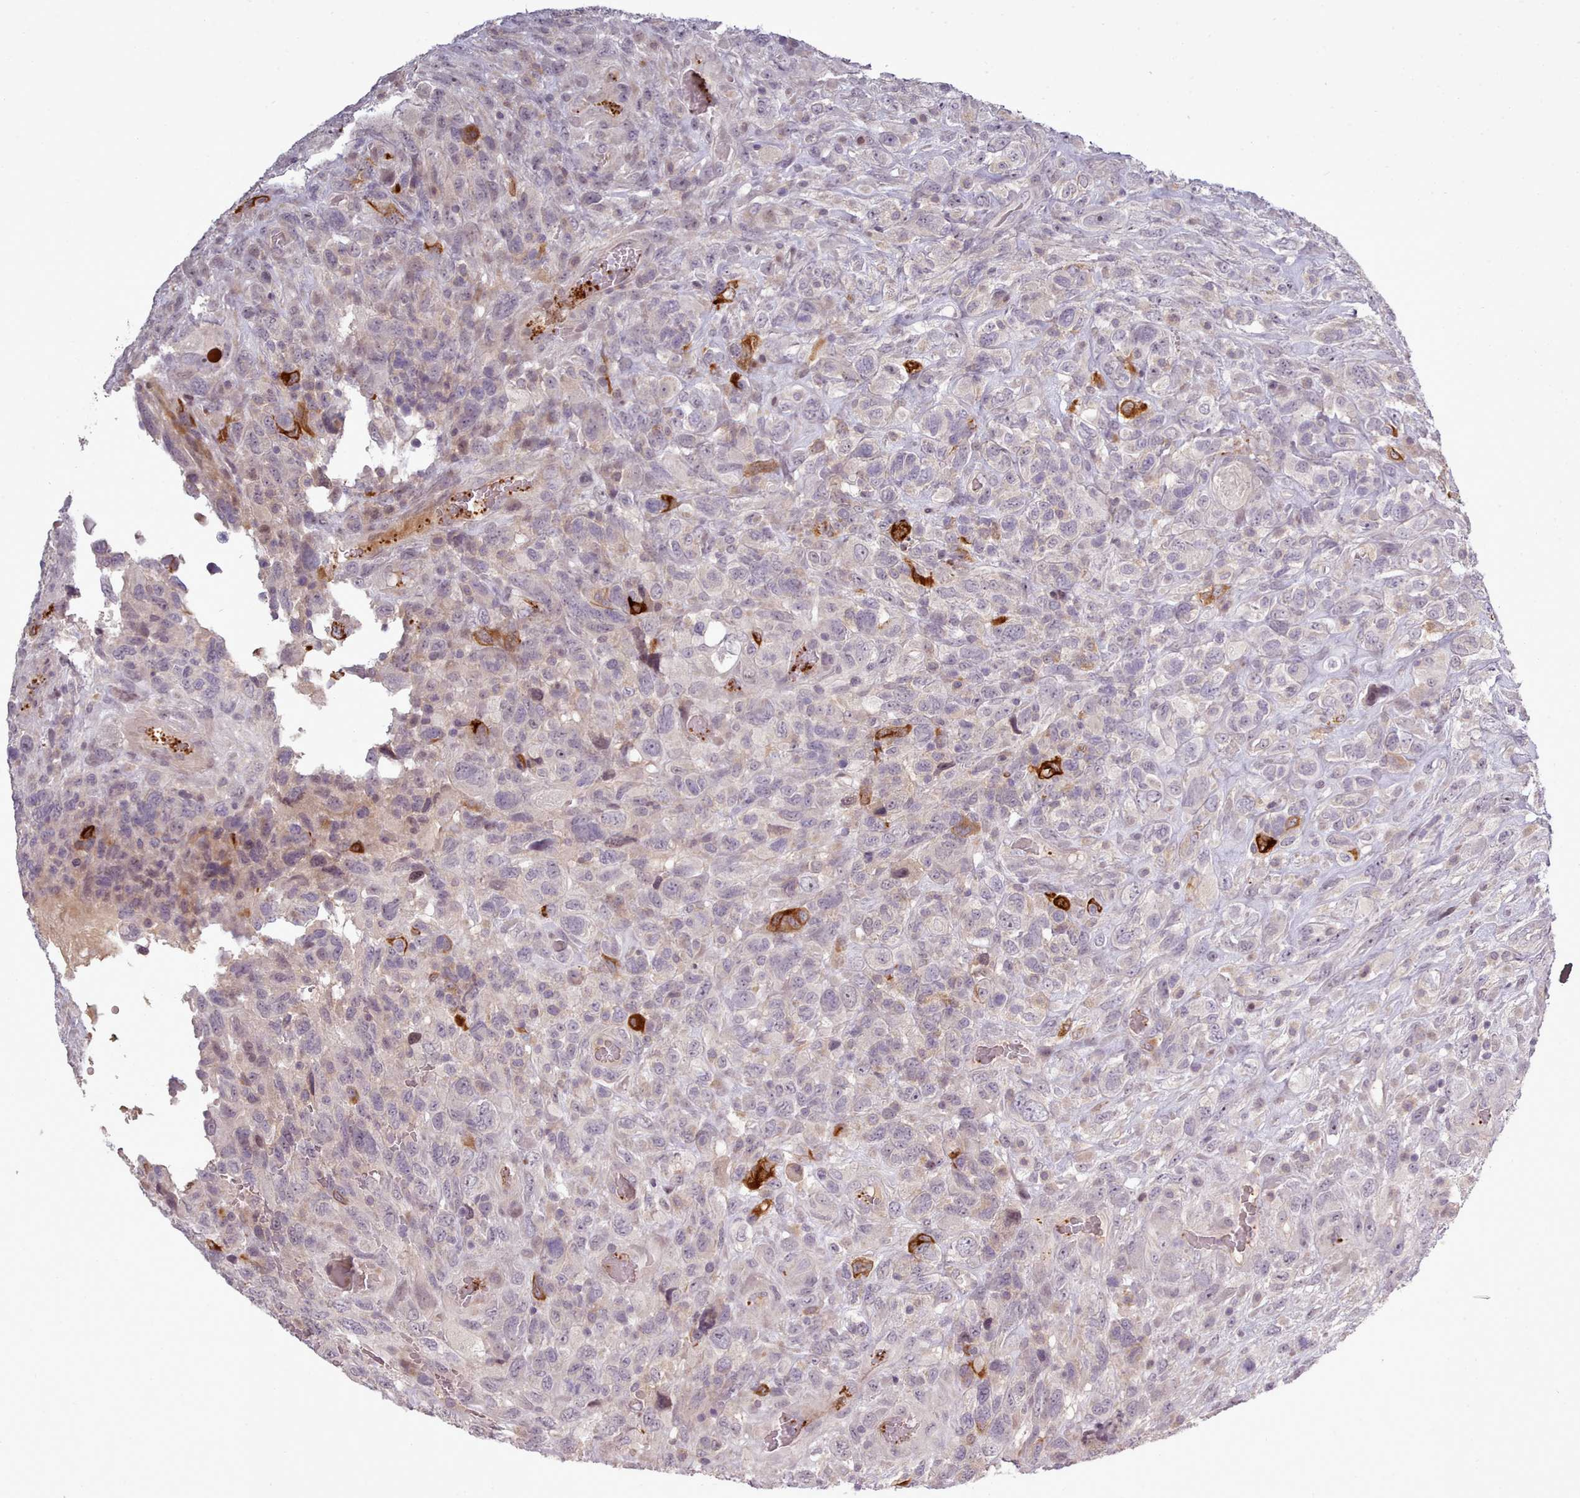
{"staining": {"intensity": "strong", "quantity": "<25%", "location": "cytoplasmic/membranous"}, "tissue": "glioma", "cell_type": "Tumor cells", "image_type": "cancer", "snomed": [{"axis": "morphology", "description": "Glioma, malignant, High grade"}, {"axis": "topography", "description": "Brain"}], "caption": "Malignant glioma (high-grade) stained for a protein shows strong cytoplasmic/membranous positivity in tumor cells. (Brightfield microscopy of DAB IHC at high magnification).", "gene": "LEFTY2", "patient": {"sex": "male", "age": 61}}